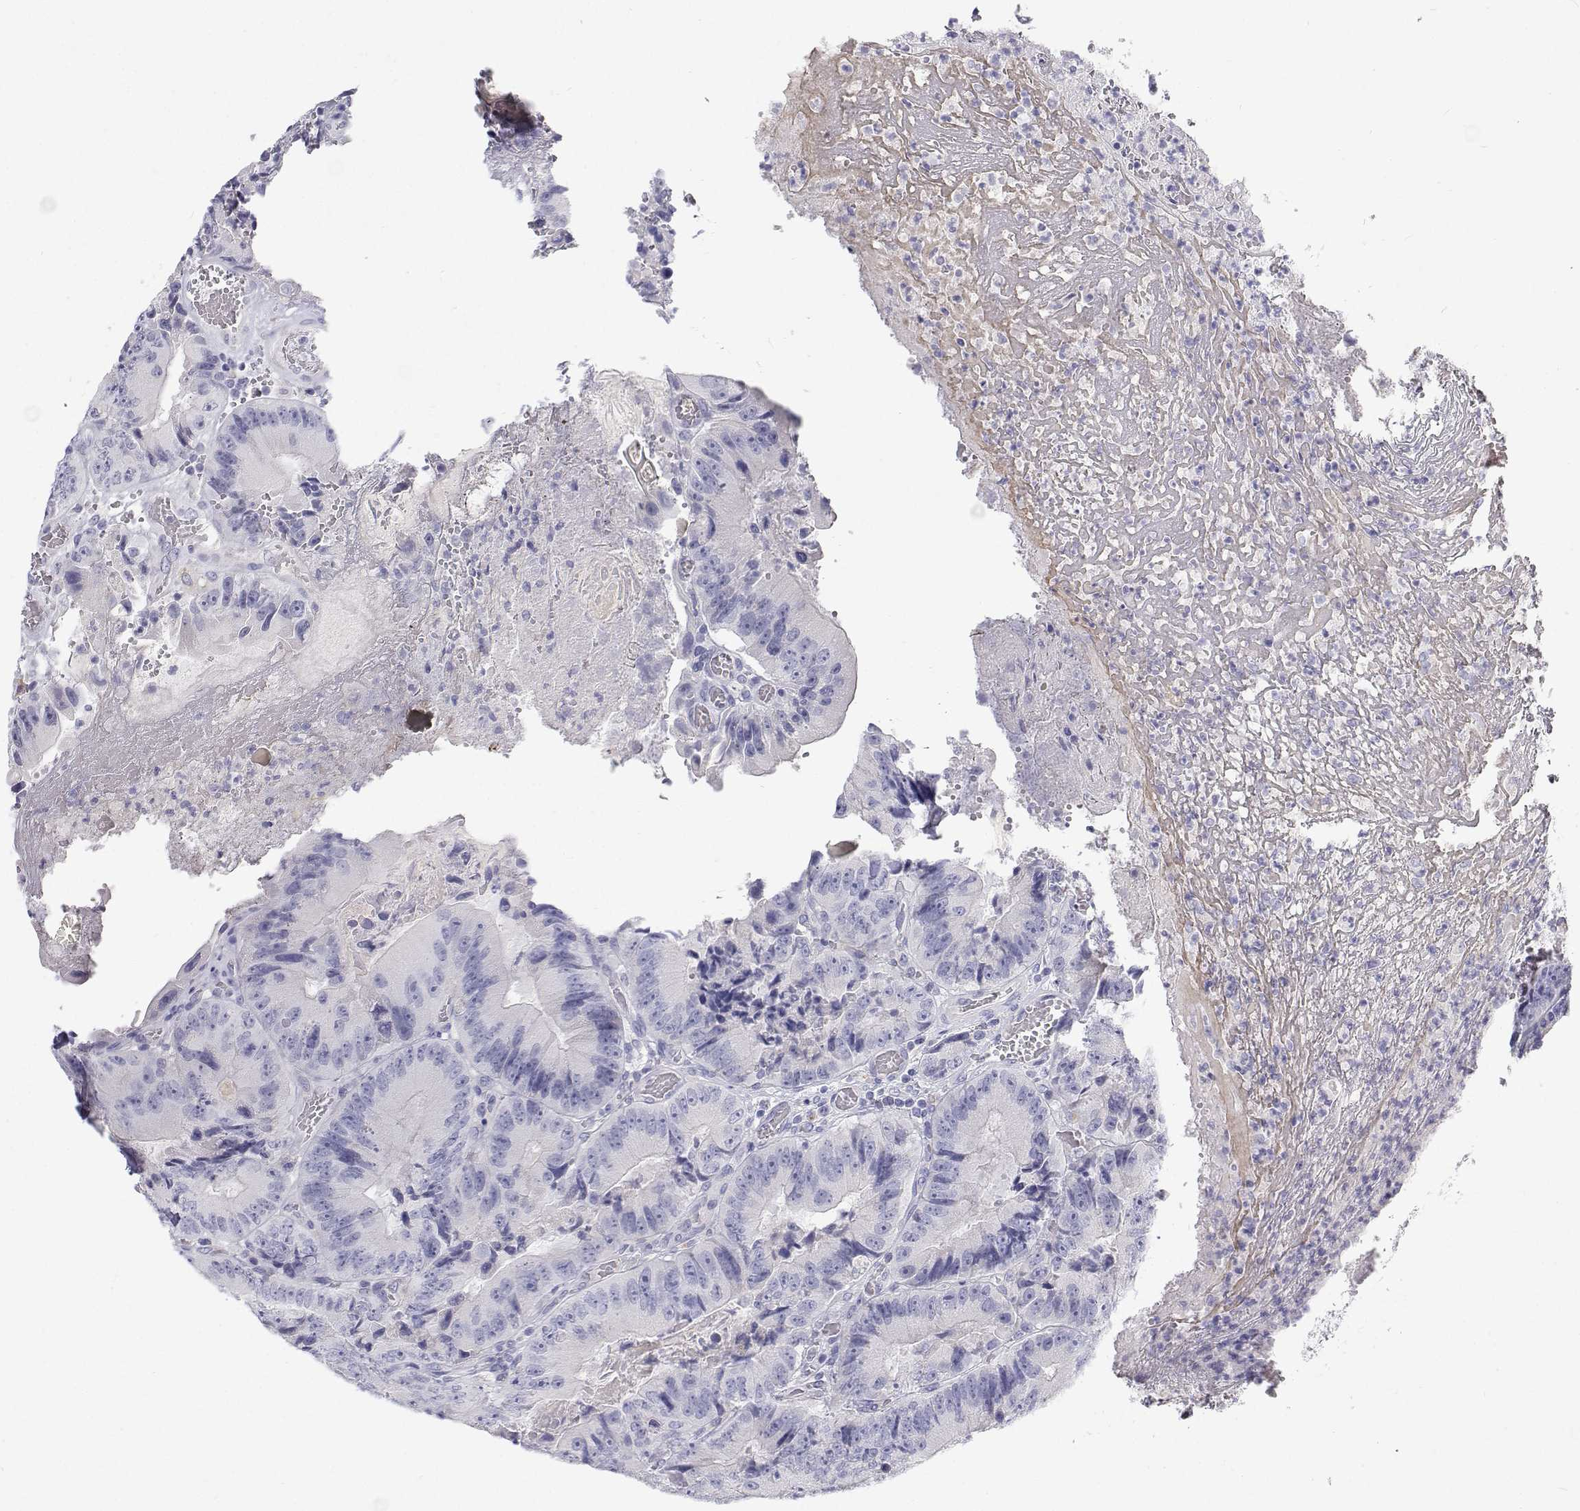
{"staining": {"intensity": "negative", "quantity": "none", "location": "none"}, "tissue": "colorectal cancer", "cell_type": "Tumor cells", "image_type": "cancer", "snomed": [{"axis": "morphology", "description": "Adenocarcinoma, NOS"}, {"axis": "topography", "description": "Colon"}], "caption": "Image shows no protein positivity in tumor cells of adenocarcinoma (colorectal) tissue.", "gene": "NCR2", "patient": {"sex": "female", "age": 86}}